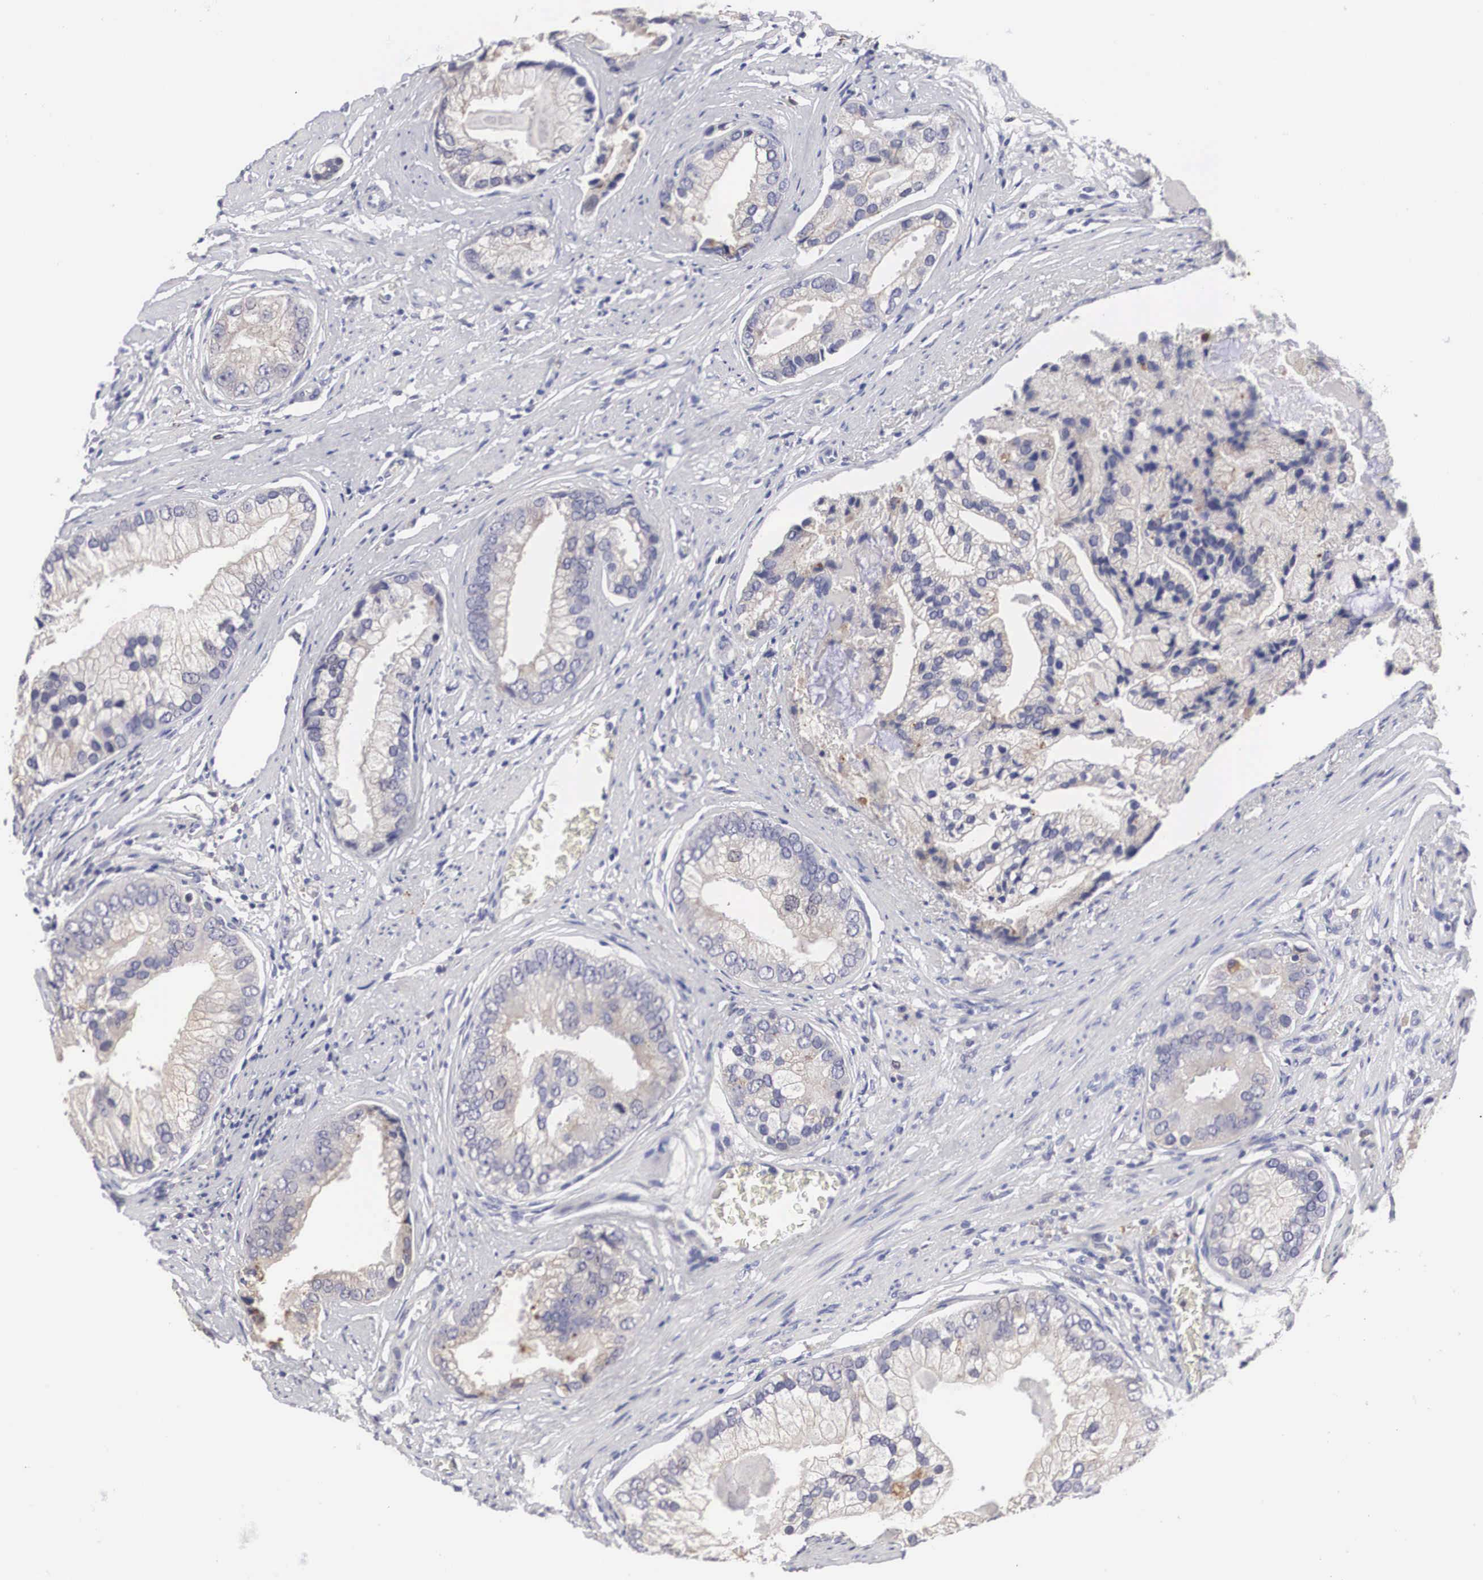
{"staining": {"intensity": "negative", "quantity": "none", "location": "none"}, "tissue": "prostate cancer", "cell_type": "Tumor cells", "image_type": "cancer", "snomed": [{"axis": "morphology", "description": "Adenocarcinoma, Low grade"}, {"axis": "topography", "description": "Prostate"}], "caption": "Immunohistochemical staining of human prostate cancer (adenocarcinoma (low-grade)) exhibits no significant staining in tumor cells. (DAB (3,3'-diaminobenzidine) immunohistochemistry visualized using brightfield microscopy, high magnification).", "gene": "HMOX1", "patient": {"sex": "male", "age": 71}}